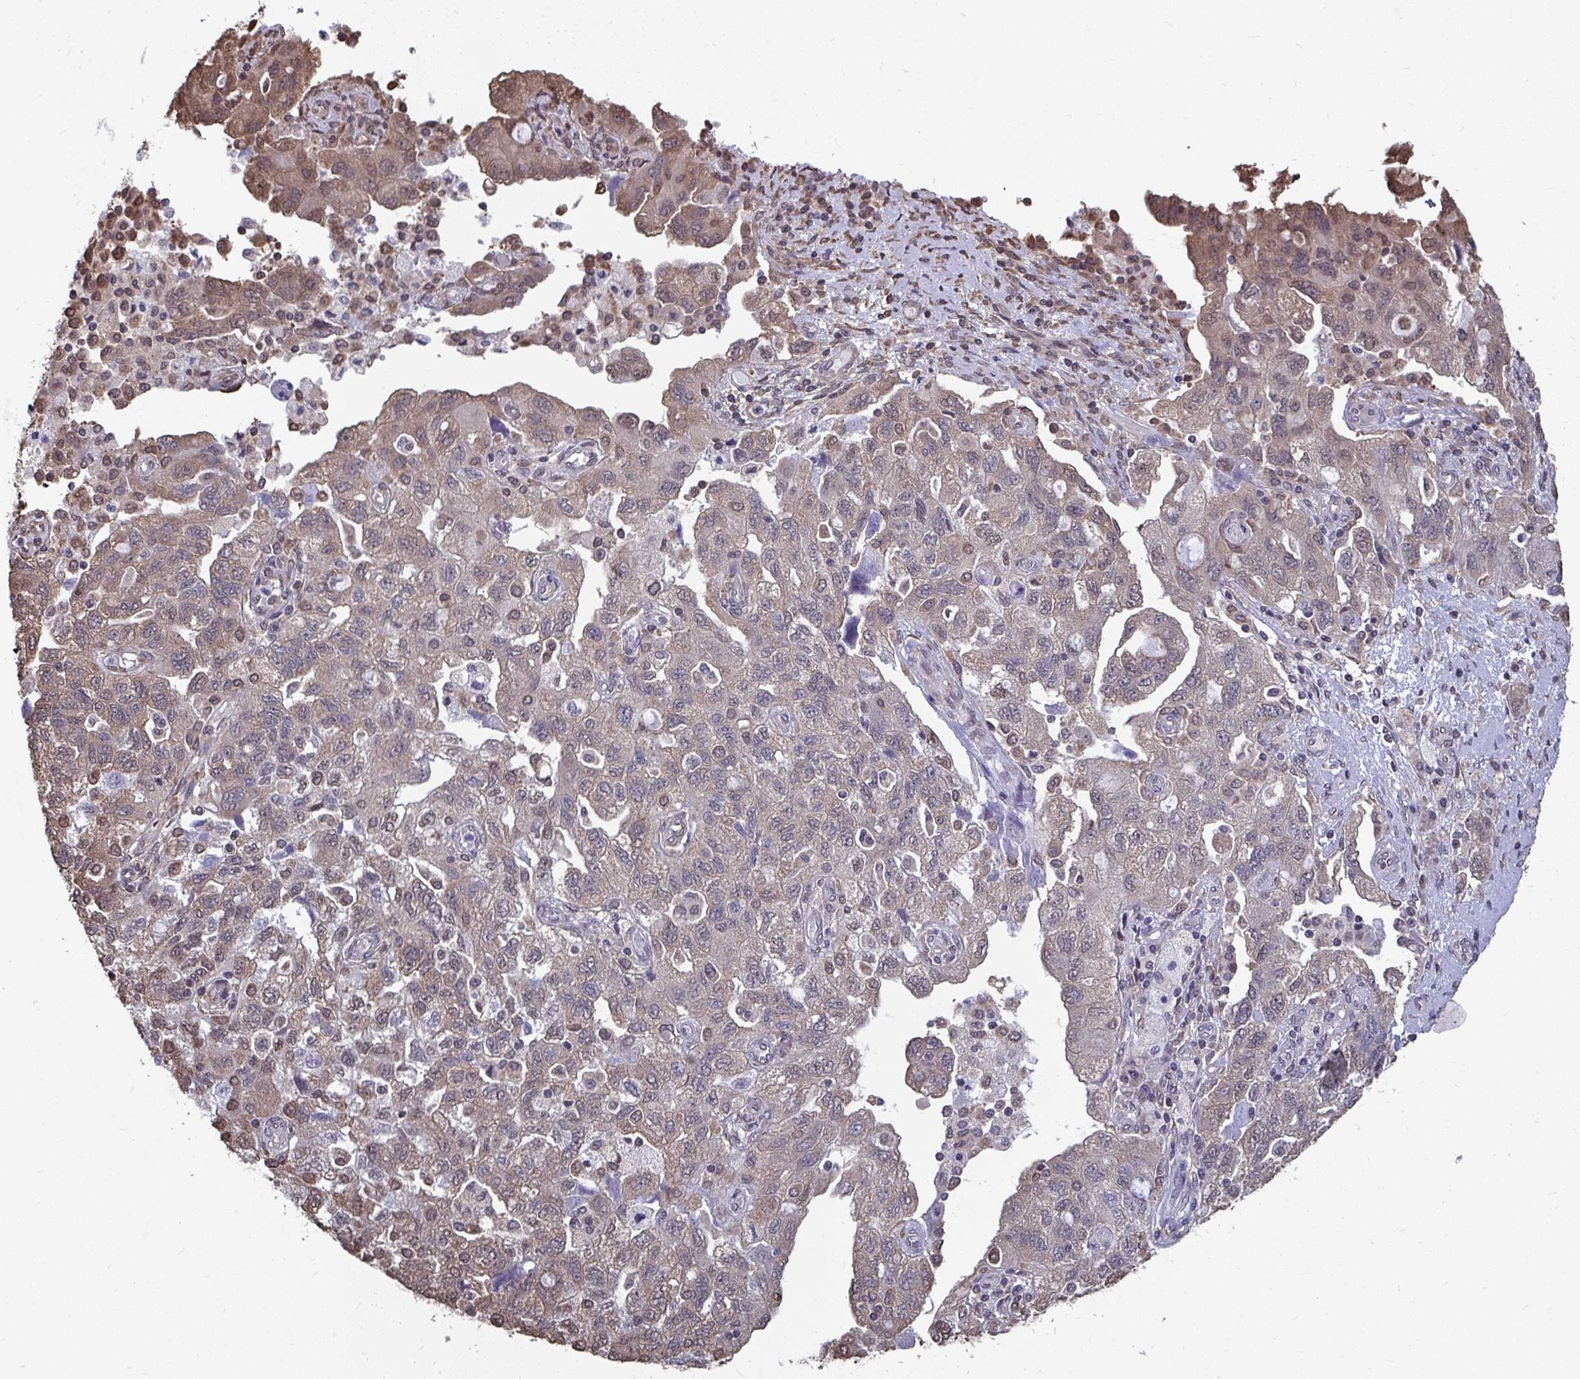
{"staining": {"intensity": "moderate", "quantity": ">75%", "location": "cytoplasmic/membranous"}, "tissue": "ovarian cancer", "cell_type": "Tumor cells", "image_type": "cancer", "snomed": [{"axis": "morphology", "description": "Carcinoma, NOS"}, {"axis": "morphology", "description": "Cystadenocarcinoma, serous, NOS"}, {"axis": "topography", "description": "Ovary"}], "caption": "Ovarian cancer tissue exhibits moderate cytoplasmic/membranous positivity in about >75% of tumor cells Immunohistochemistry (ihc) stains the protein in brown and the nuclei are stained blue.", "gene": "SYNCRIP", "patient": {"sex": "female", "age": 69}}